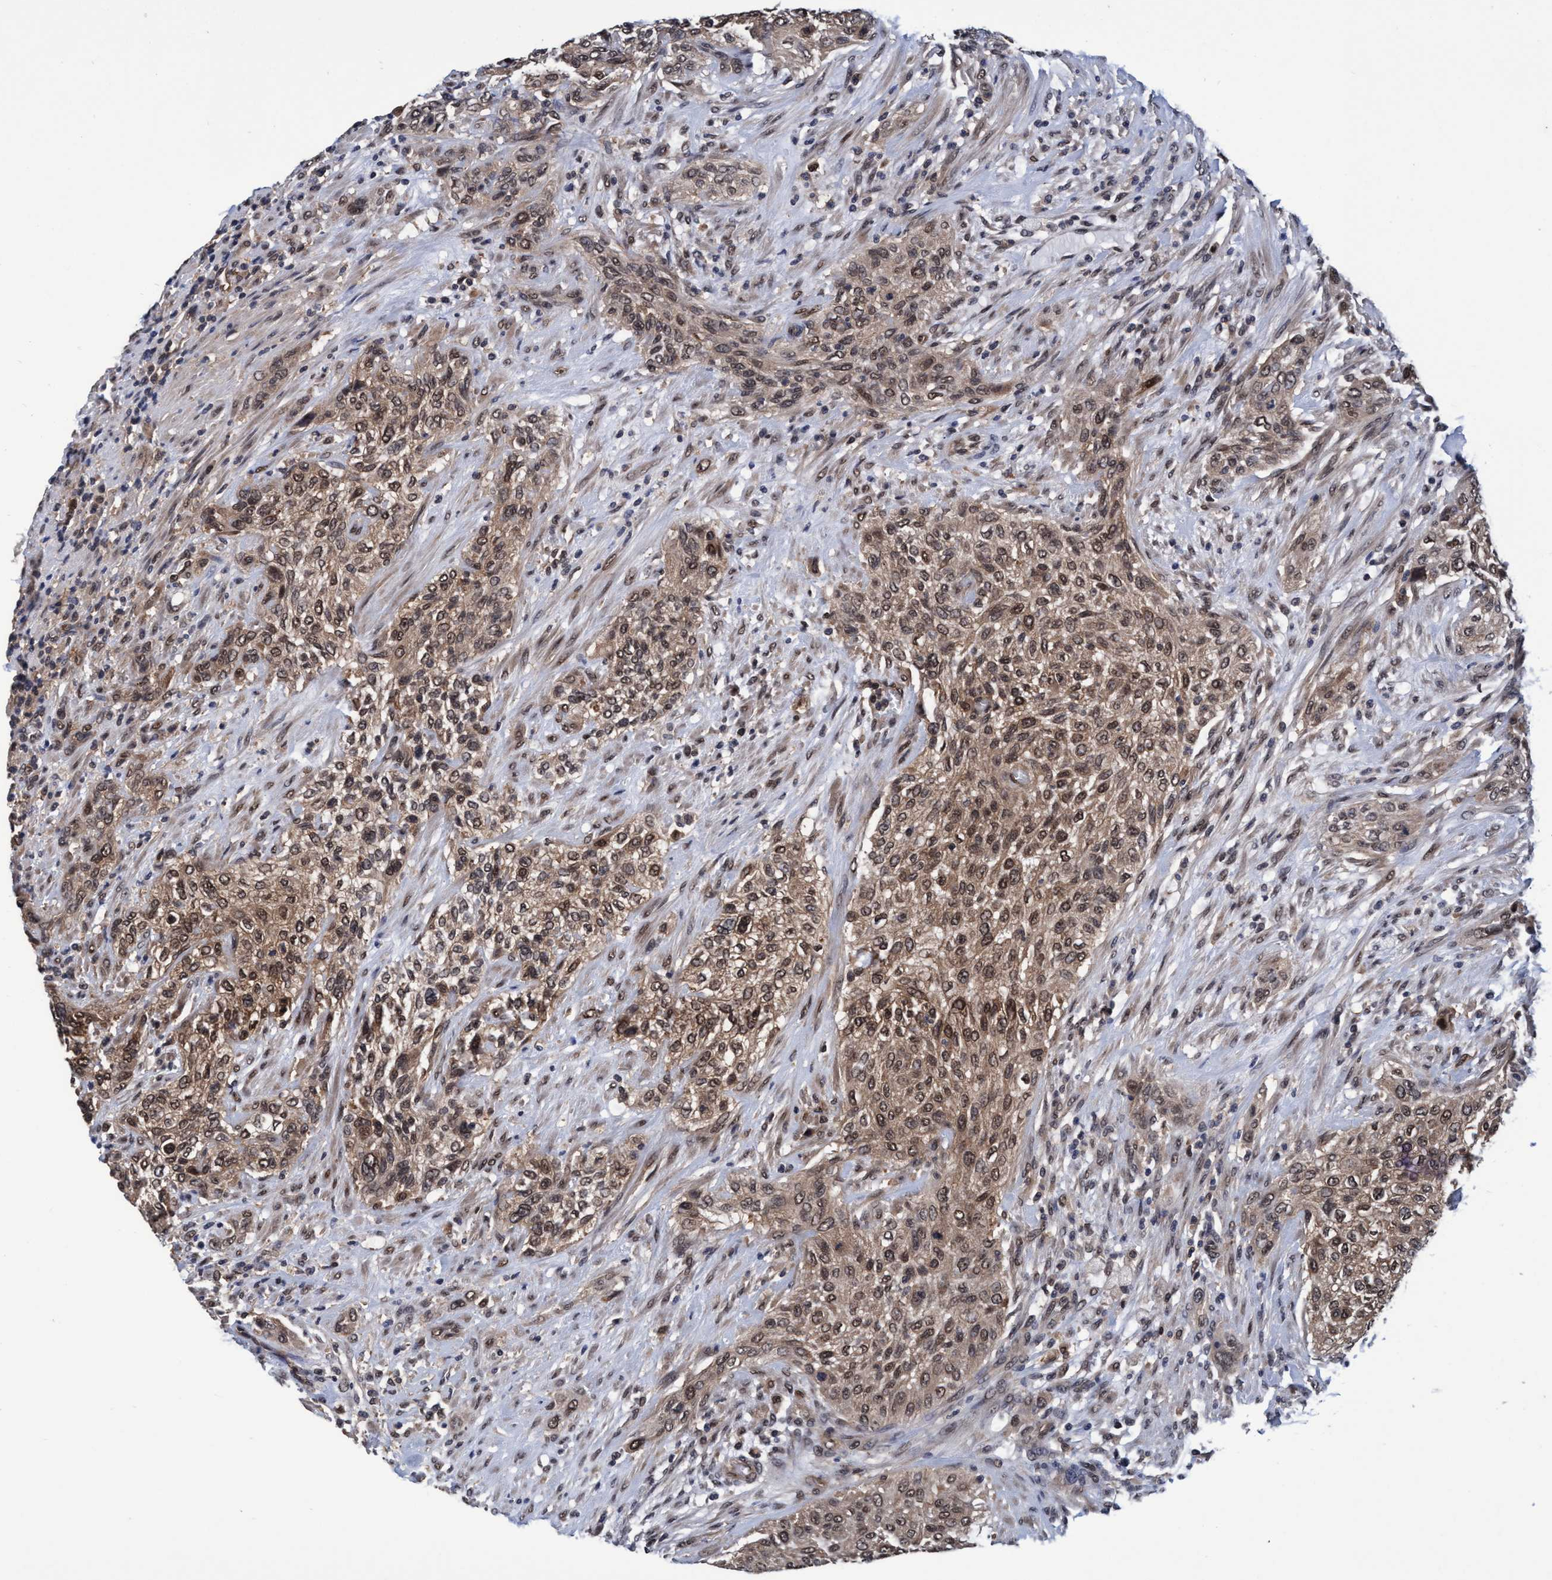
{"staining": {"intensity": "moderate", "quantity": ">75%", "location": "cytoplasmic/membranous,nuclear"}, "tissue": "urothelial cancer", "cell_type": "Tumor cells", "image_type": "cancer", "snomed": [{"axis": "morphology", "description": "Urothelial carcinoma, Low grade"}, {"axis": "morphology", "description": "Urothelial carcinoma, High grade"}, {"axis": "topography", "description": "Urinary bladder"}], "caption": "Human urothelial carcinoma (high-grade) stained for a protein (brown) shows moderate cytoplasmic/membranous and nuclear positive staining in about >75% of tumor cells.", "gene": "PSMD12", "patient": {"sex": "male", "age": 35}}